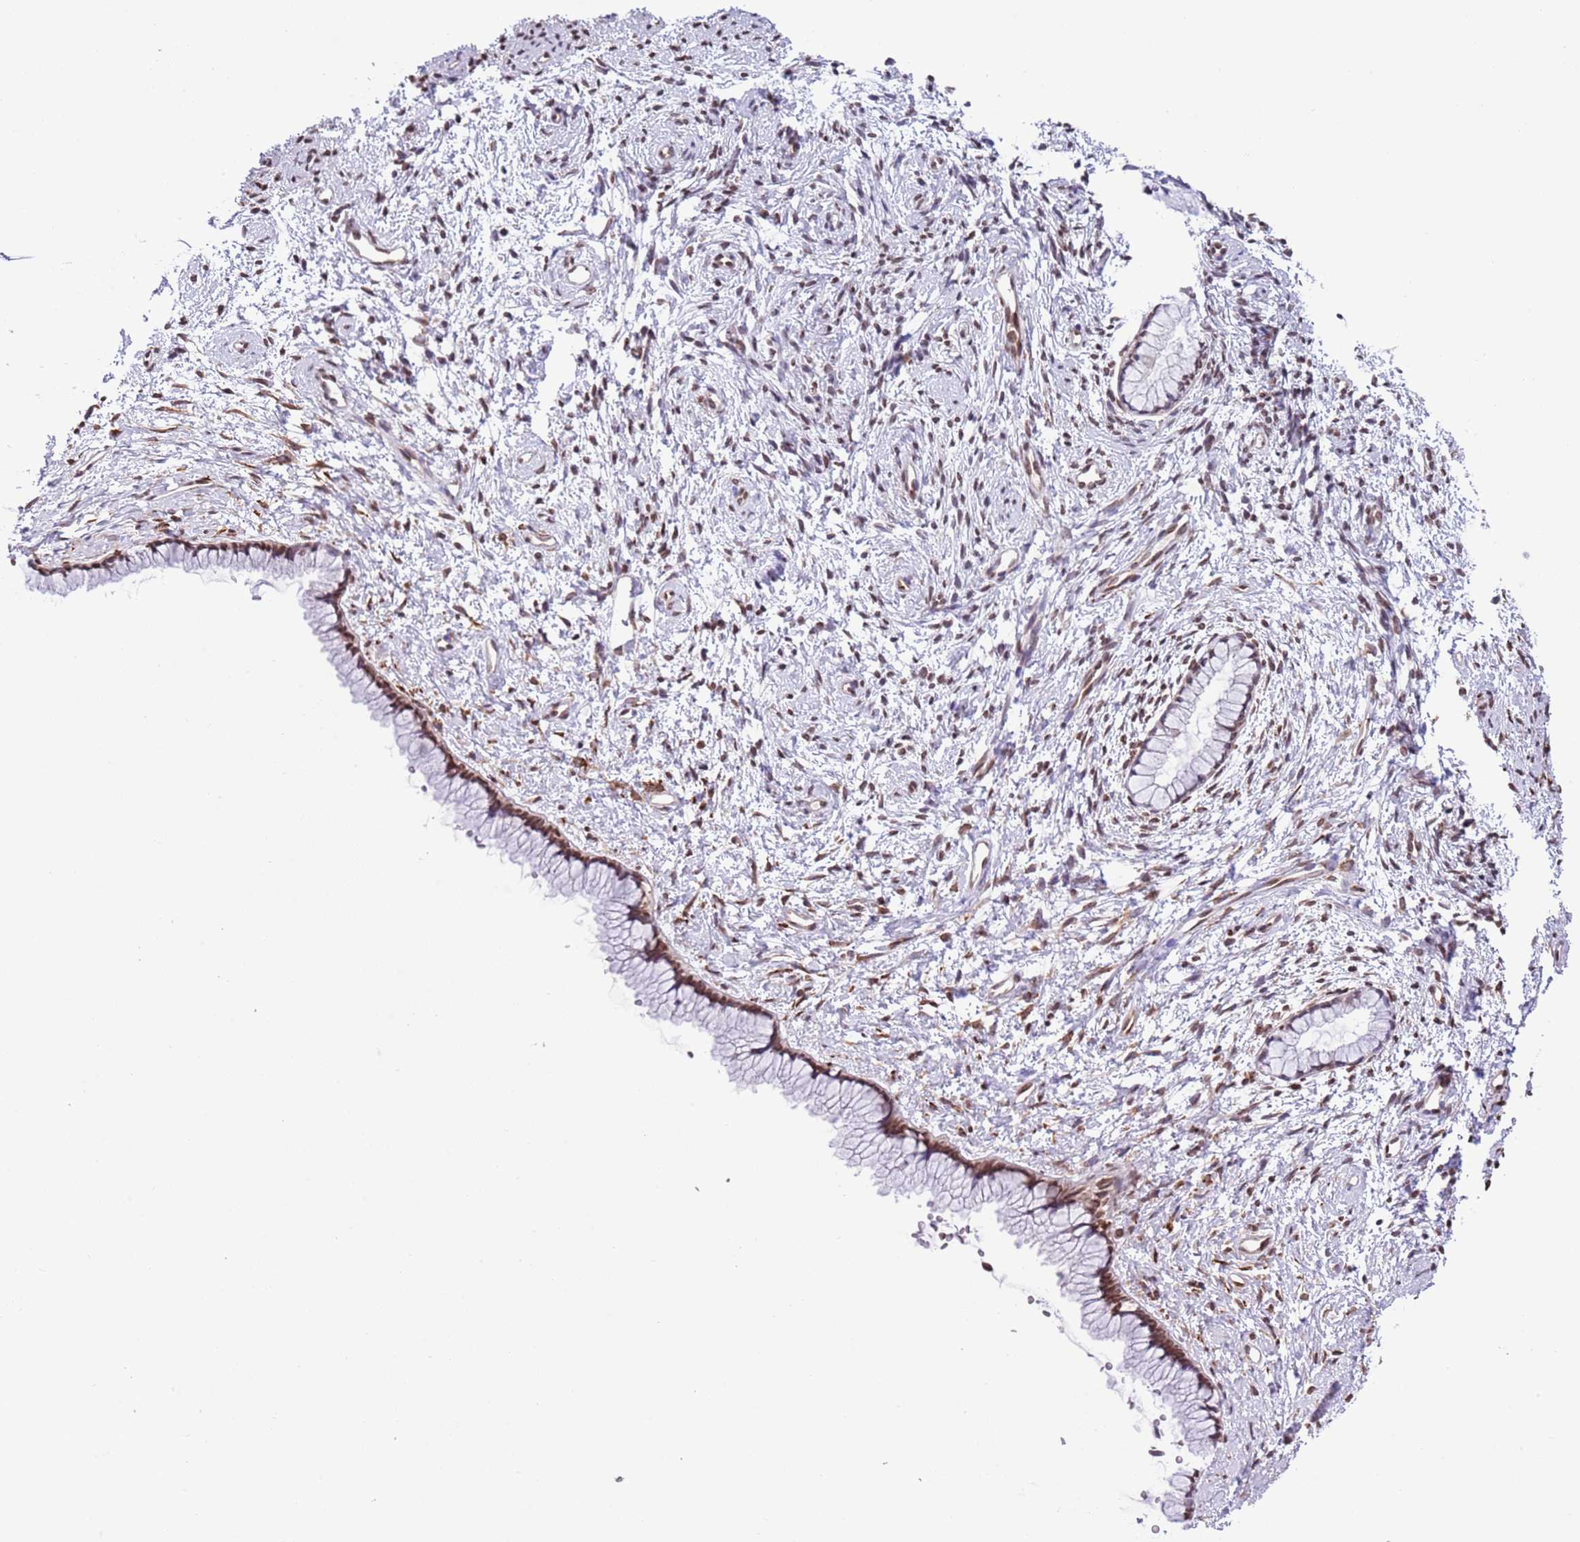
{"staining": {"intensity": "moderate", "quantity": ">75%", "location": "nuclear"}, "tissue": "cervix", "cell_type": "Glandular cells", "image_type": "normal", "snomed": [{"axis": "morphology", "description": "Normal tissue, NOS"}, {"axis": "topography", "description": "Cervix"}], "caption": "The image reveals a brown stain indicating the presence of a protein in the nuclear of glandular cells in cervix. (Stains: DAB in brown, nuclei in blue, Microscopy: brightfield microscopy at high magnification).", "gene": "NRIP1", "patient": {"sex": "female", "age": 57}}